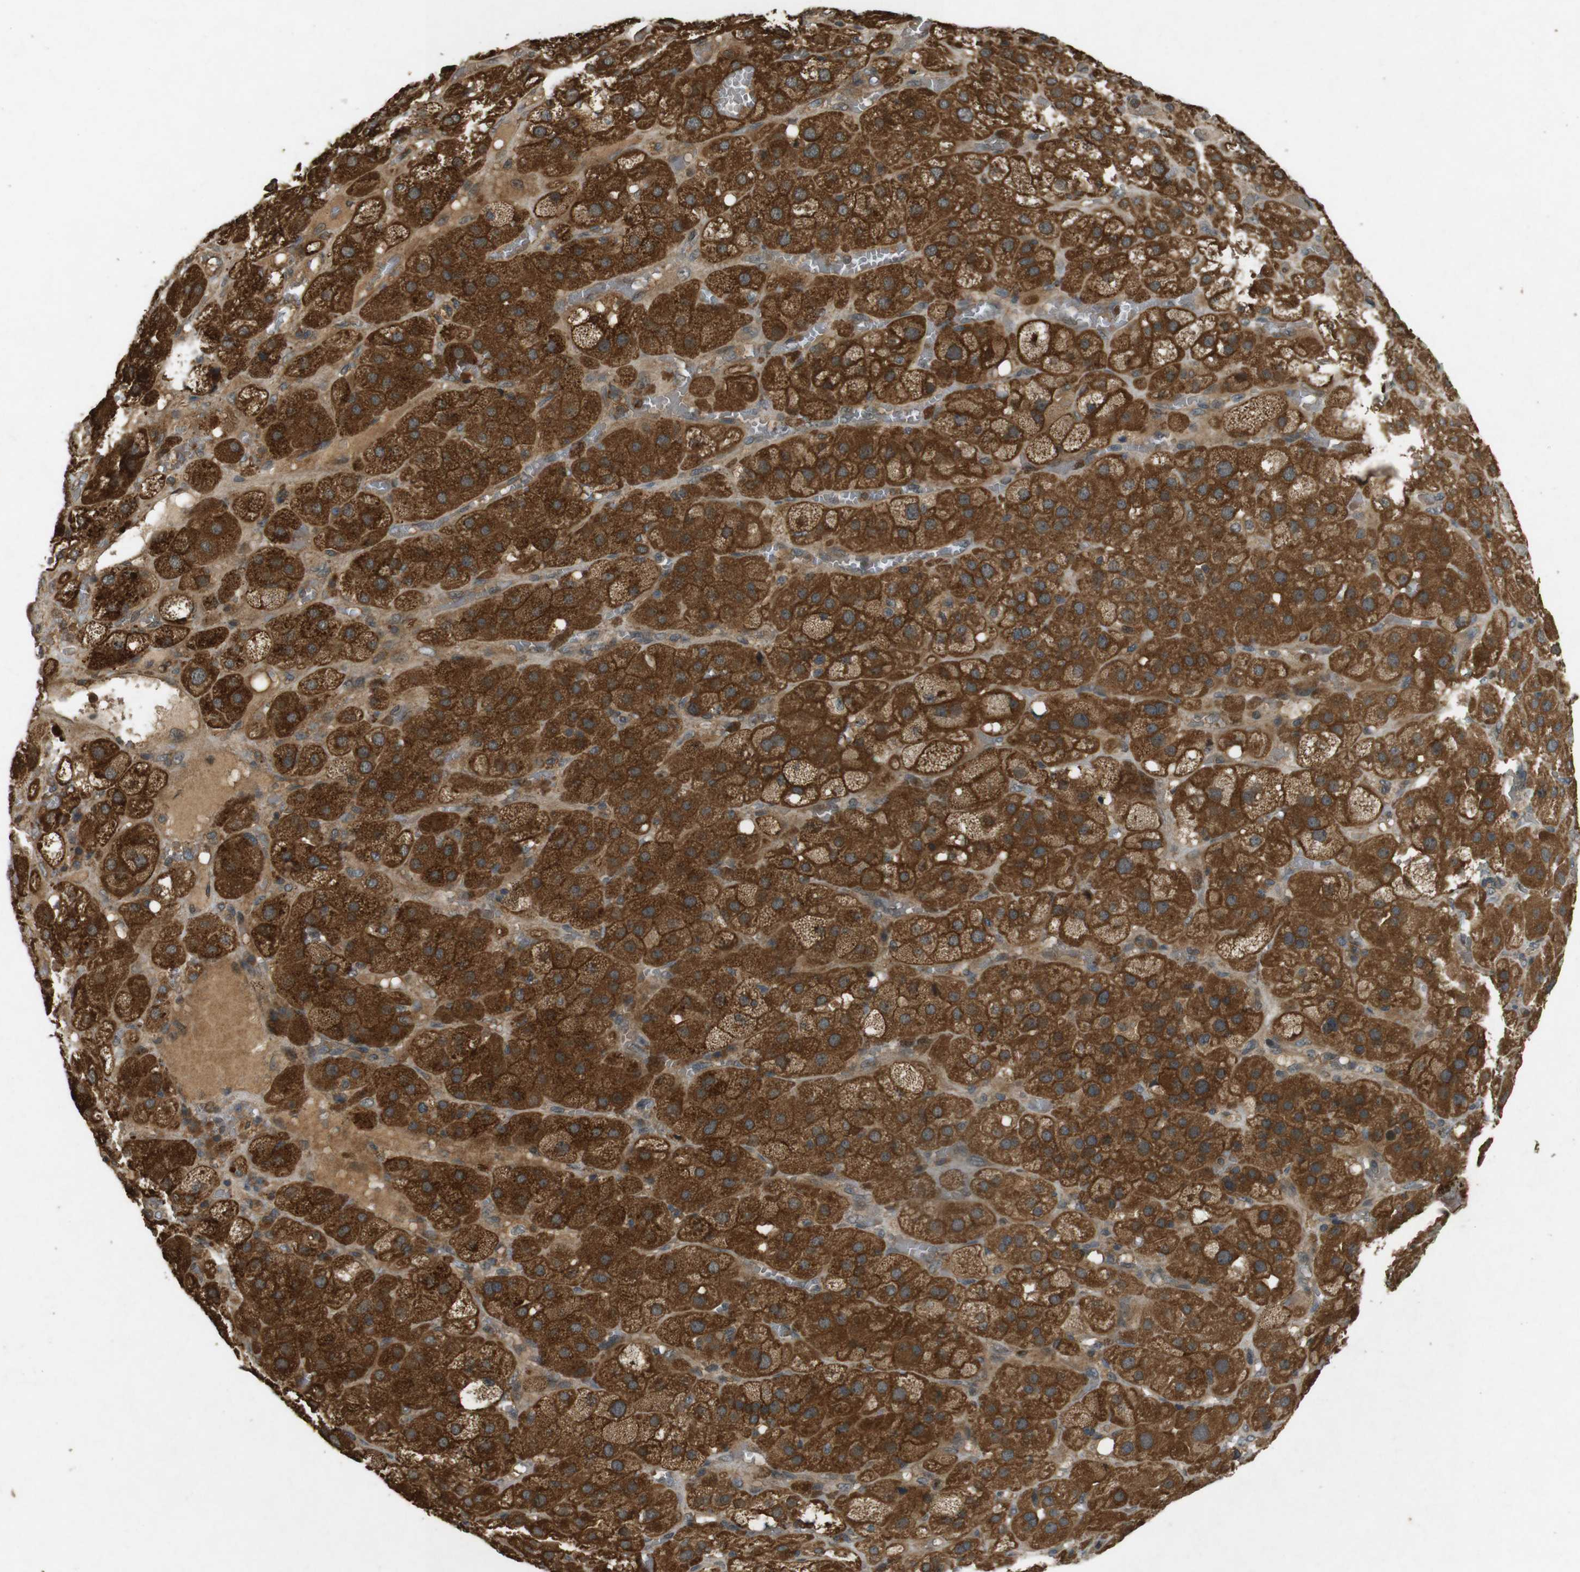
{"staining": {"intensity": "strong", "quantity": ">75%", "location": "cytoplasmic/membranous"}, "tissue": "adrenal gland", "cell_type": "Glandular cells", "image_type": "normal", "snomed": [{"axis": "morphology", "description": "Normal tissue, NOS"}, {"axis": "topography", "description": "Adrenal gland"}], "caption": "Human adrenal gland stained with a brown dye shows strong cytoplasmic/membranous positive staining in approximately >75% of glandular cells.", "gene": "TAP1", "patient": {"sex": "female", "age": 47}}